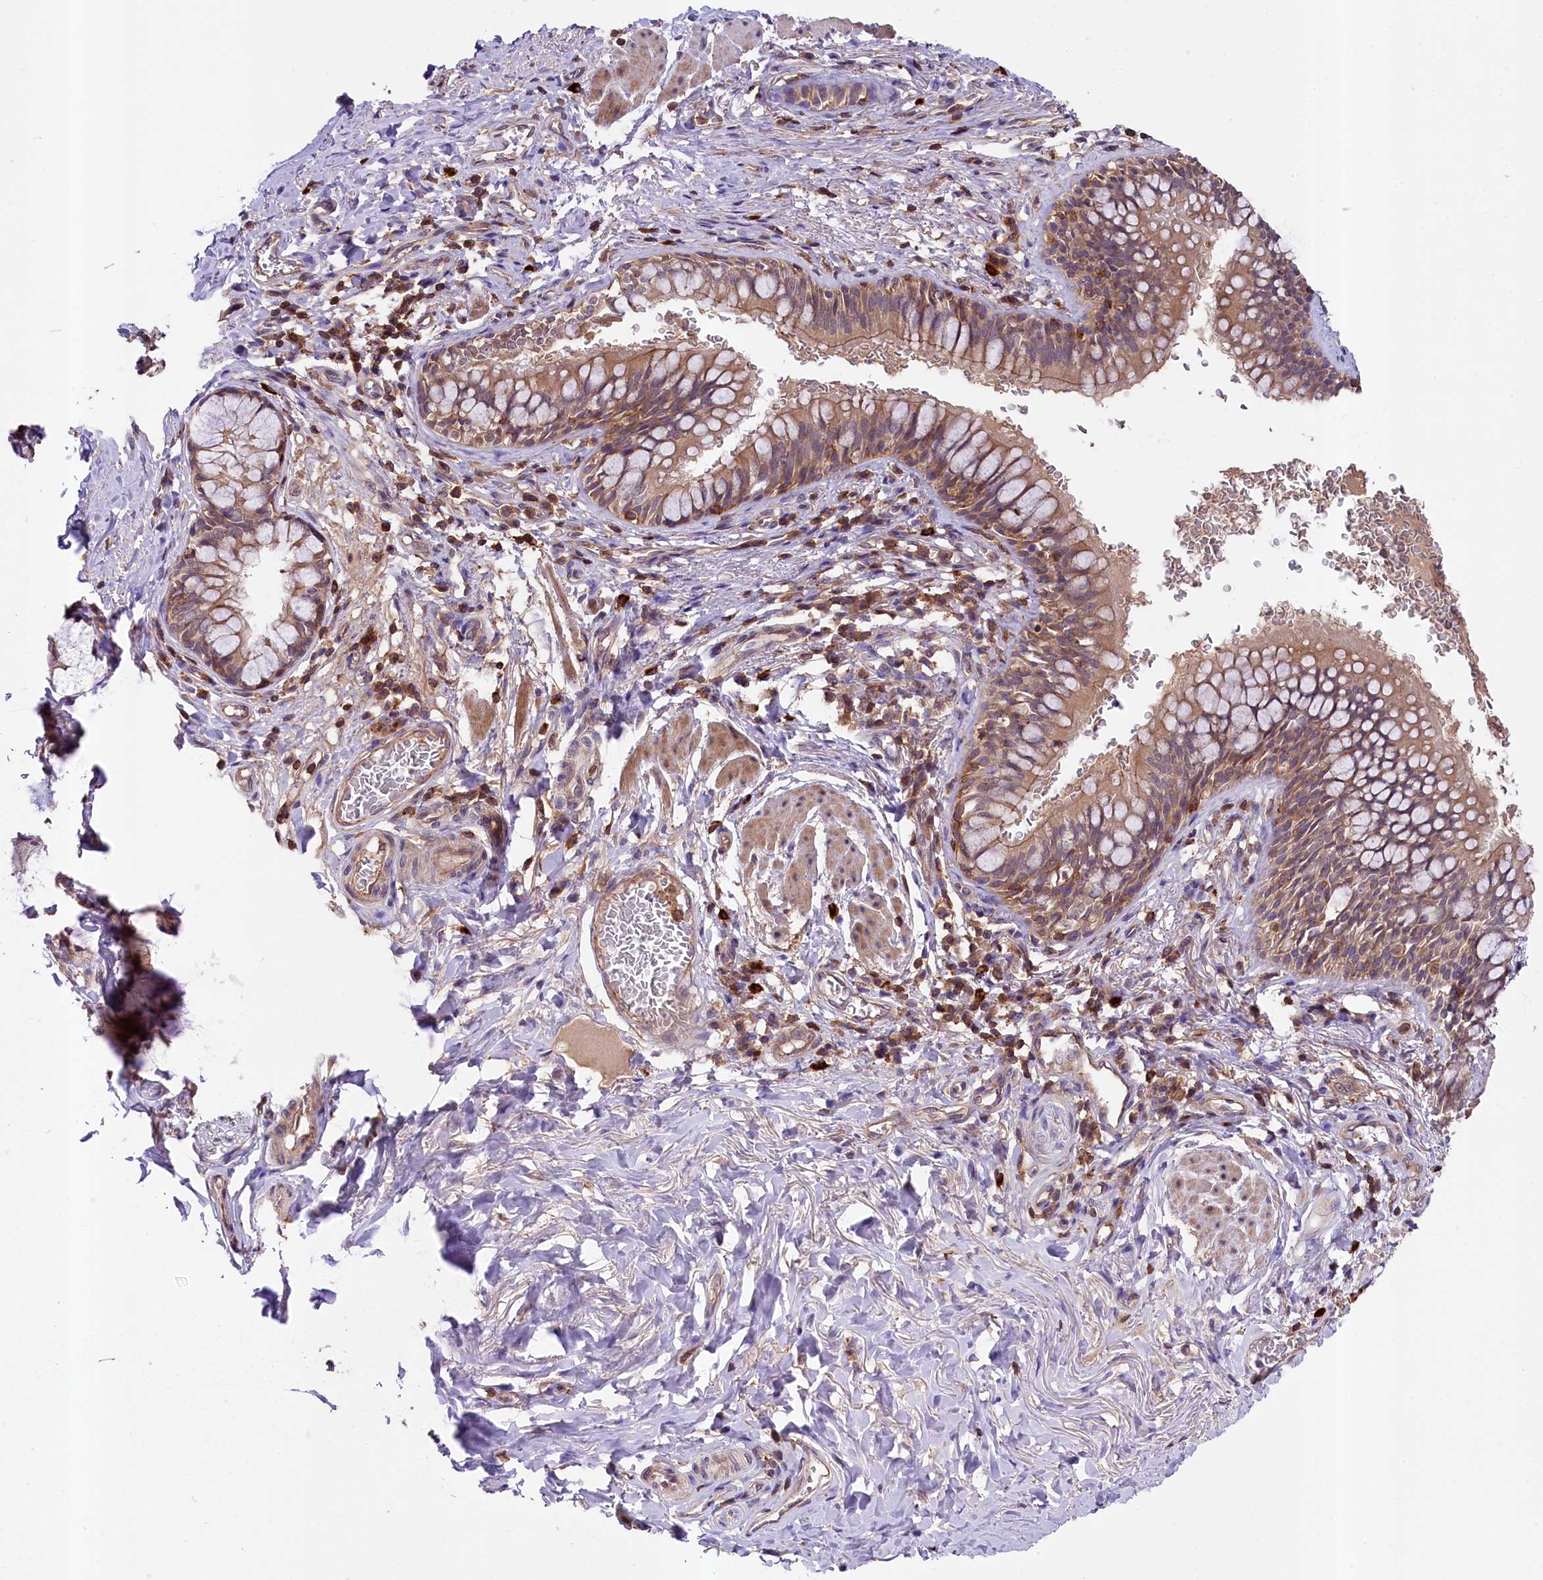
{"staining": {"intensity": "moderate", "quantity": ">75%", "location": "cytoplasmic/membranous"}, "tissue": "bronchus", "cell_type": "Respiratory epithelial cells", "image_type": "normal", "snomed": [{"axis": "morphology", "description": "Normal tissue, NOS"}, {"axis": "topography", "description": "Cartilage tissue"}, {"axis": "topography", "description": "Bronchus"}], "caption": "A photomicrograph of bronchus stained for a protein shows moderate cytoplasmic/membranous brown staining in respiratory epithelial cells.", "gene": "SKIDA1", "patient": {"sex": "female", "age": 36}}